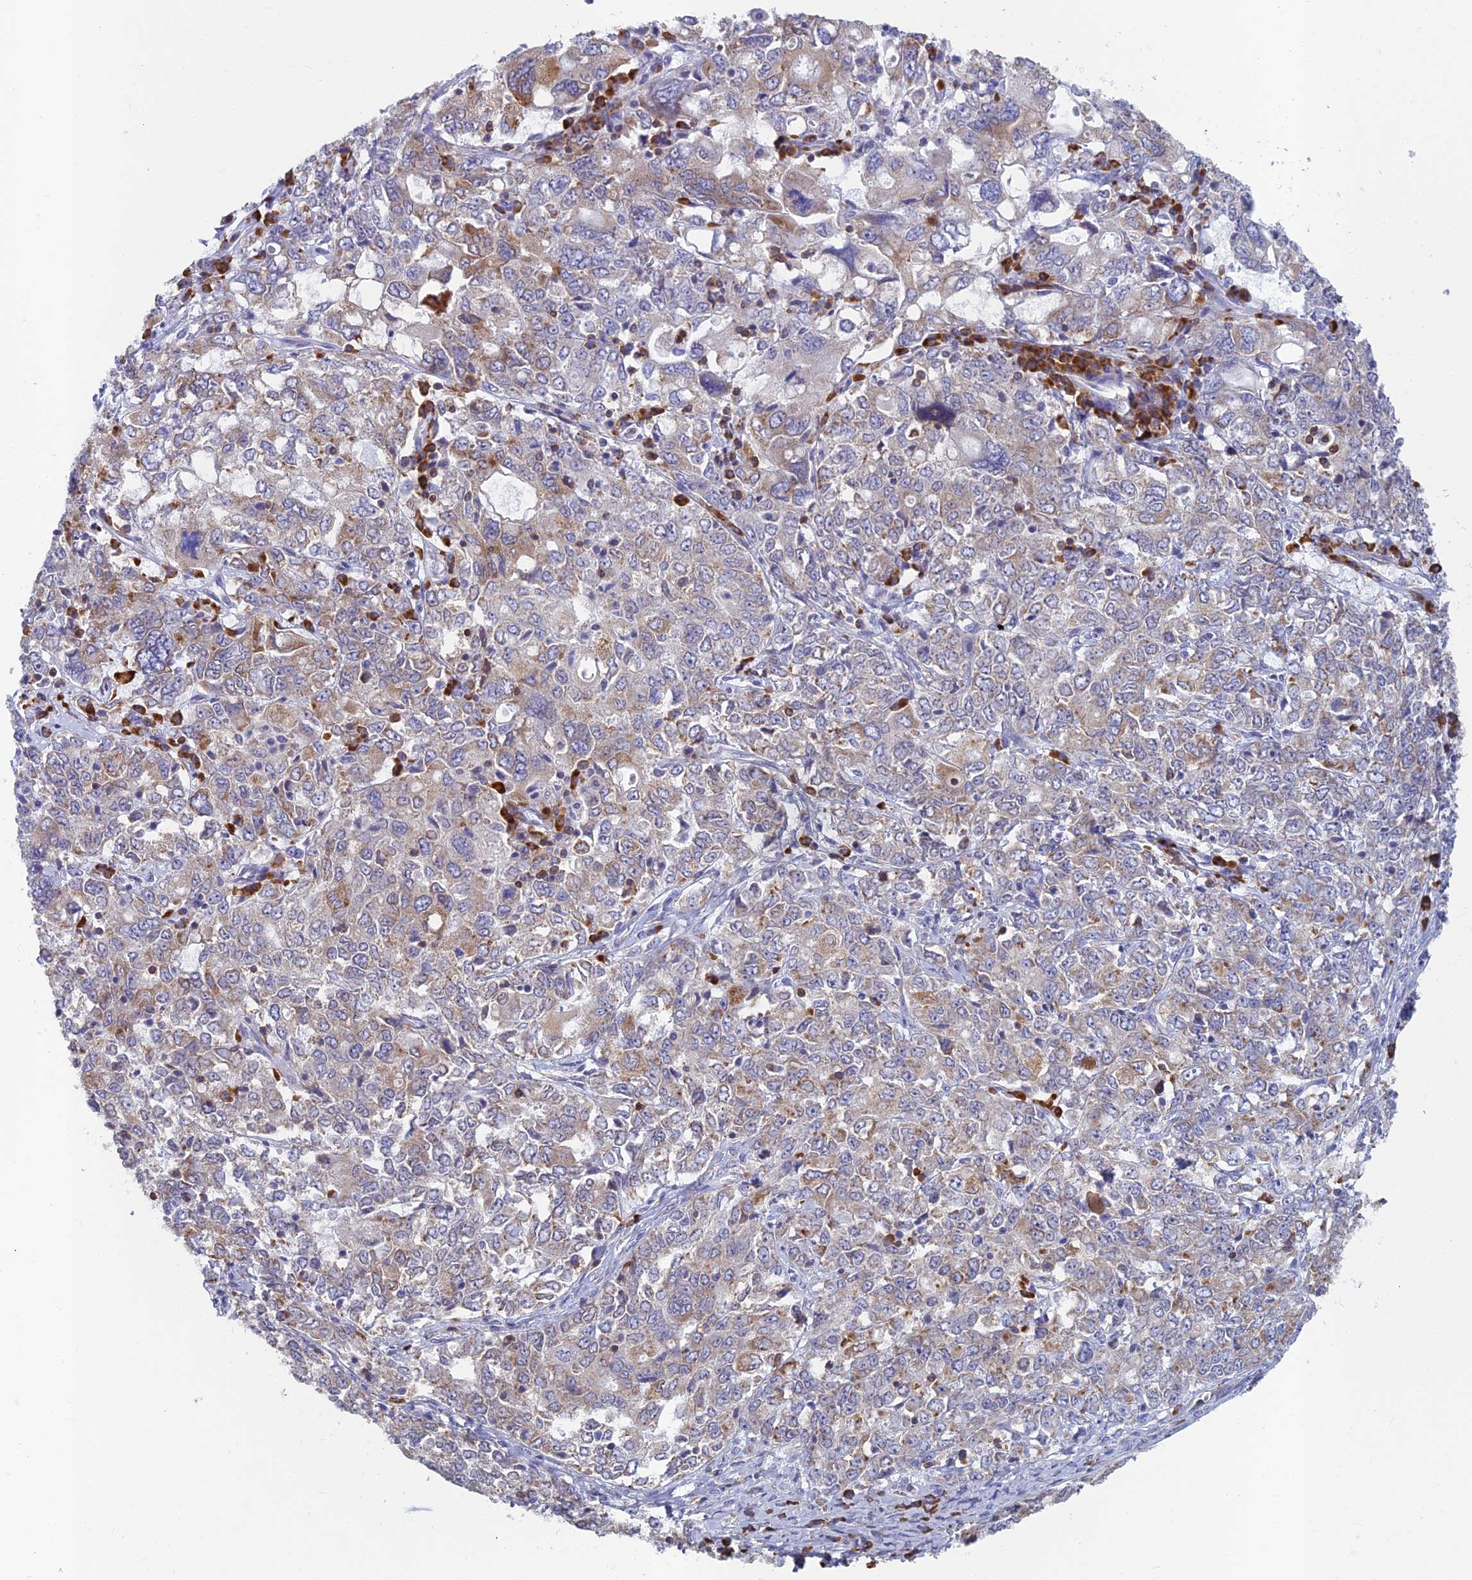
{"staining": {"intensity": "weak", "quantity": "<25%", "location": "cytoplasmic/membranous"}, "tissue": "ovarian cancer", "cell_type": "Tumor cells", "image_type": "cancer", "snomed": [{"axis": "morphology", "description": "Carcinoma, endometroid"}, {"axis": "topography", "description": "Ovary"}], "caption": "A high-resolution histopathology image shows IHC staining of endometroid carcinoma (ovarian), which exhibits no significant staining in tumor cells.", "gene": "ABI3BP", "patient": {"sex": "female", "age": 62}}